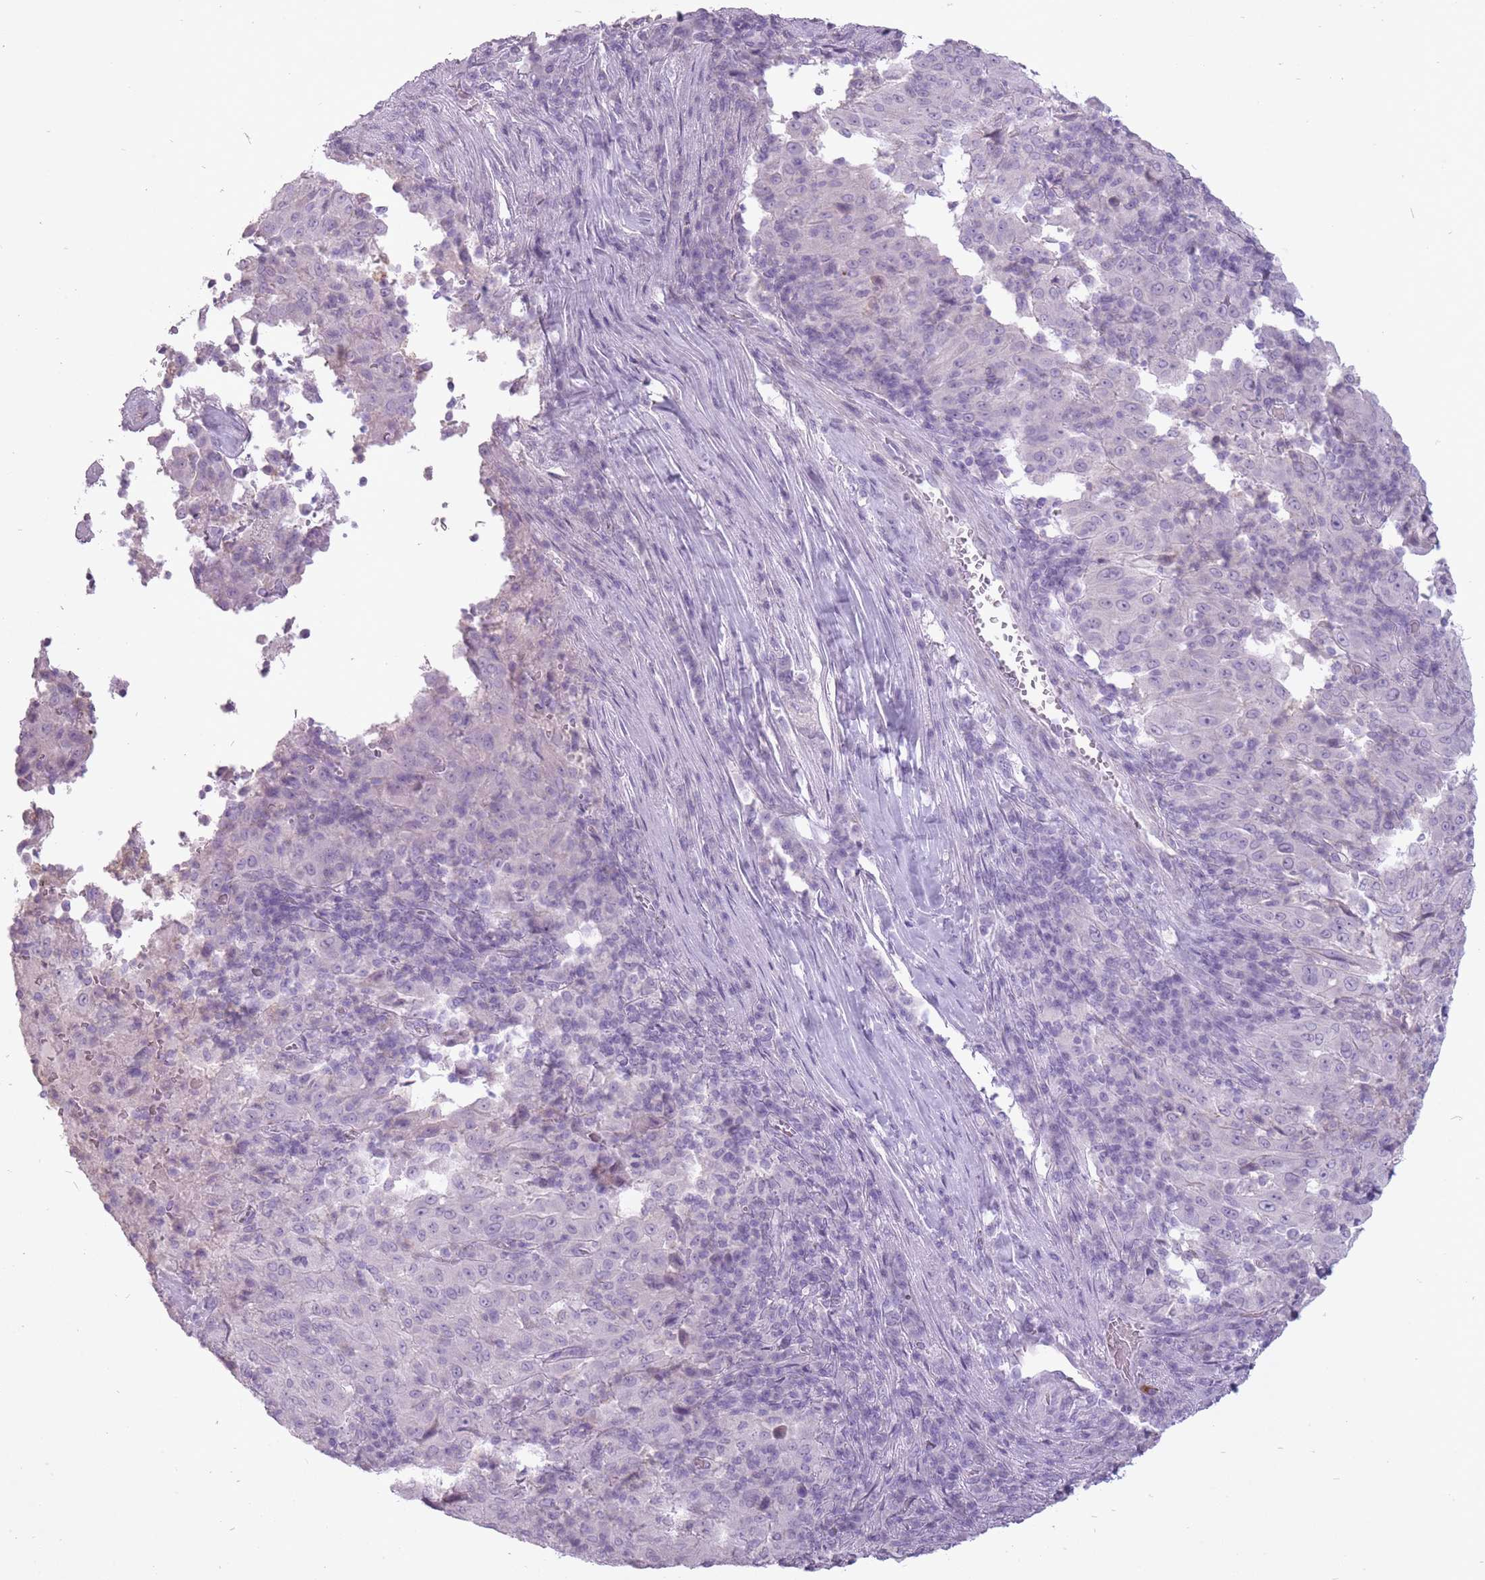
{"staining": {"intensity": "negative", "quantity": "none", "location": "none"}, "tissue": "pancreatic cancer", "cell_type": "Tumor cells", "image_type": "cancer", "snomed": [{"axis": "morphology", "description": "Adenocarcinoma, NOS"}, {"axis": "topography", "description": "Pancreas"}], "caption": "Protein analysis of pancreatic adenocarcinoma displays no significant expression in tumor cells. (DAB (3,3'-diaminobenzidine) IHC, high magnification).", "gene": "RFX4", "patient": {"sex": "male", "age": 63}}